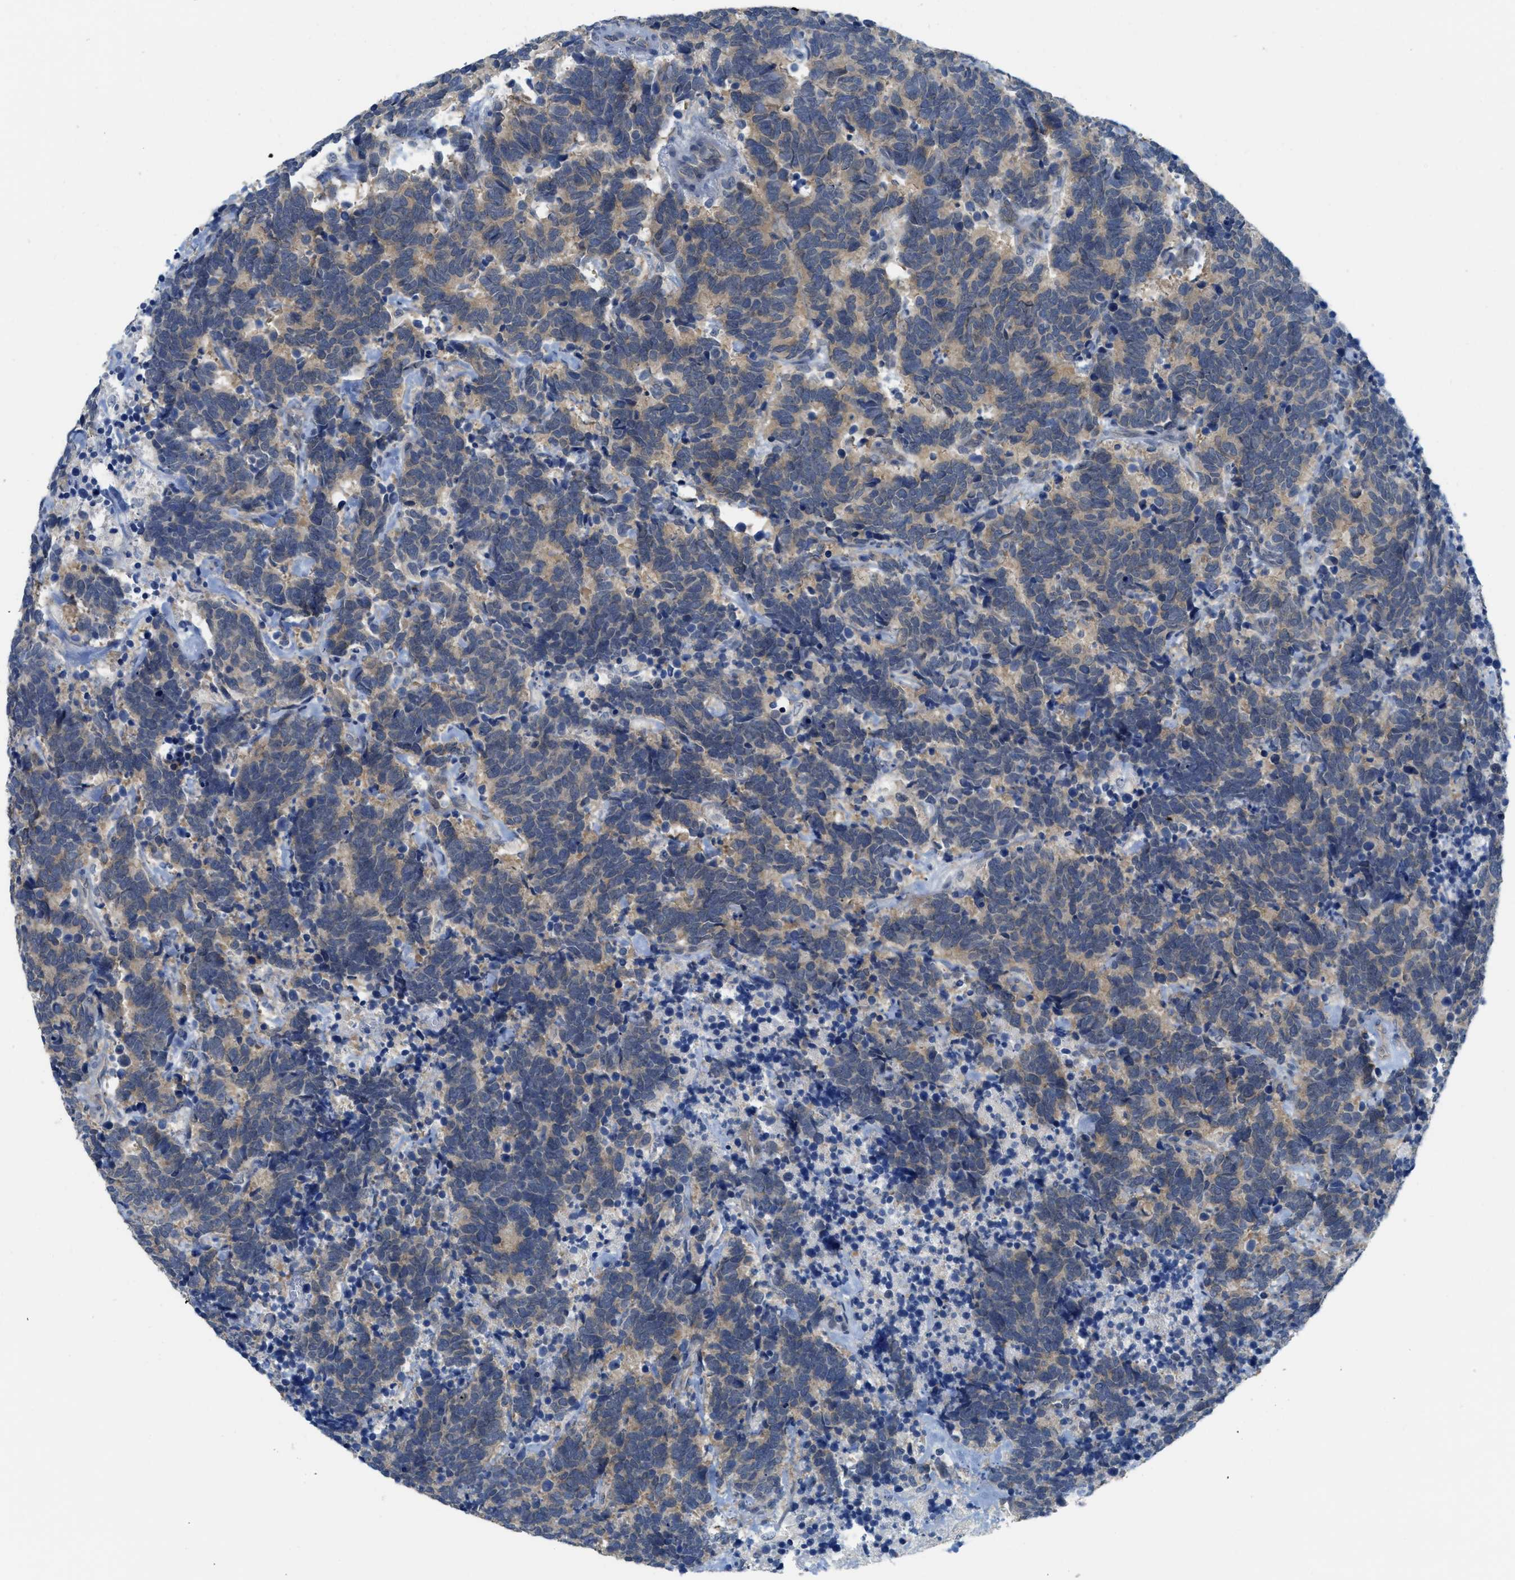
{"staining": {"intensity": "weak", "quantity": ">75%", "location": "cytoplasmic/membranous"}, "tissue": "carcinoid", "cell_type": "Tumor cells", "image_type": "cancer", "snomed": [{"axis": "morphology", "description": "Carcinoma, NOS"}, {"axis": "morphology", "description": "Carcinoid, malignant, NOS"}, {"axis": "topography", "description": "Urinary bladder"}], "caption": "Protein expression by immunohistochemistry exhibits weak cytoplasmic/membranous staining in approximately >75% of tumor cells in carcinoid. The protein is stained brown, and the nuclei are stained in blue (DAB IHC with brightfield microscopy, high magnification).", "gene": "TNFAIP1", "patient": {"sex": "male", "age": 57}}